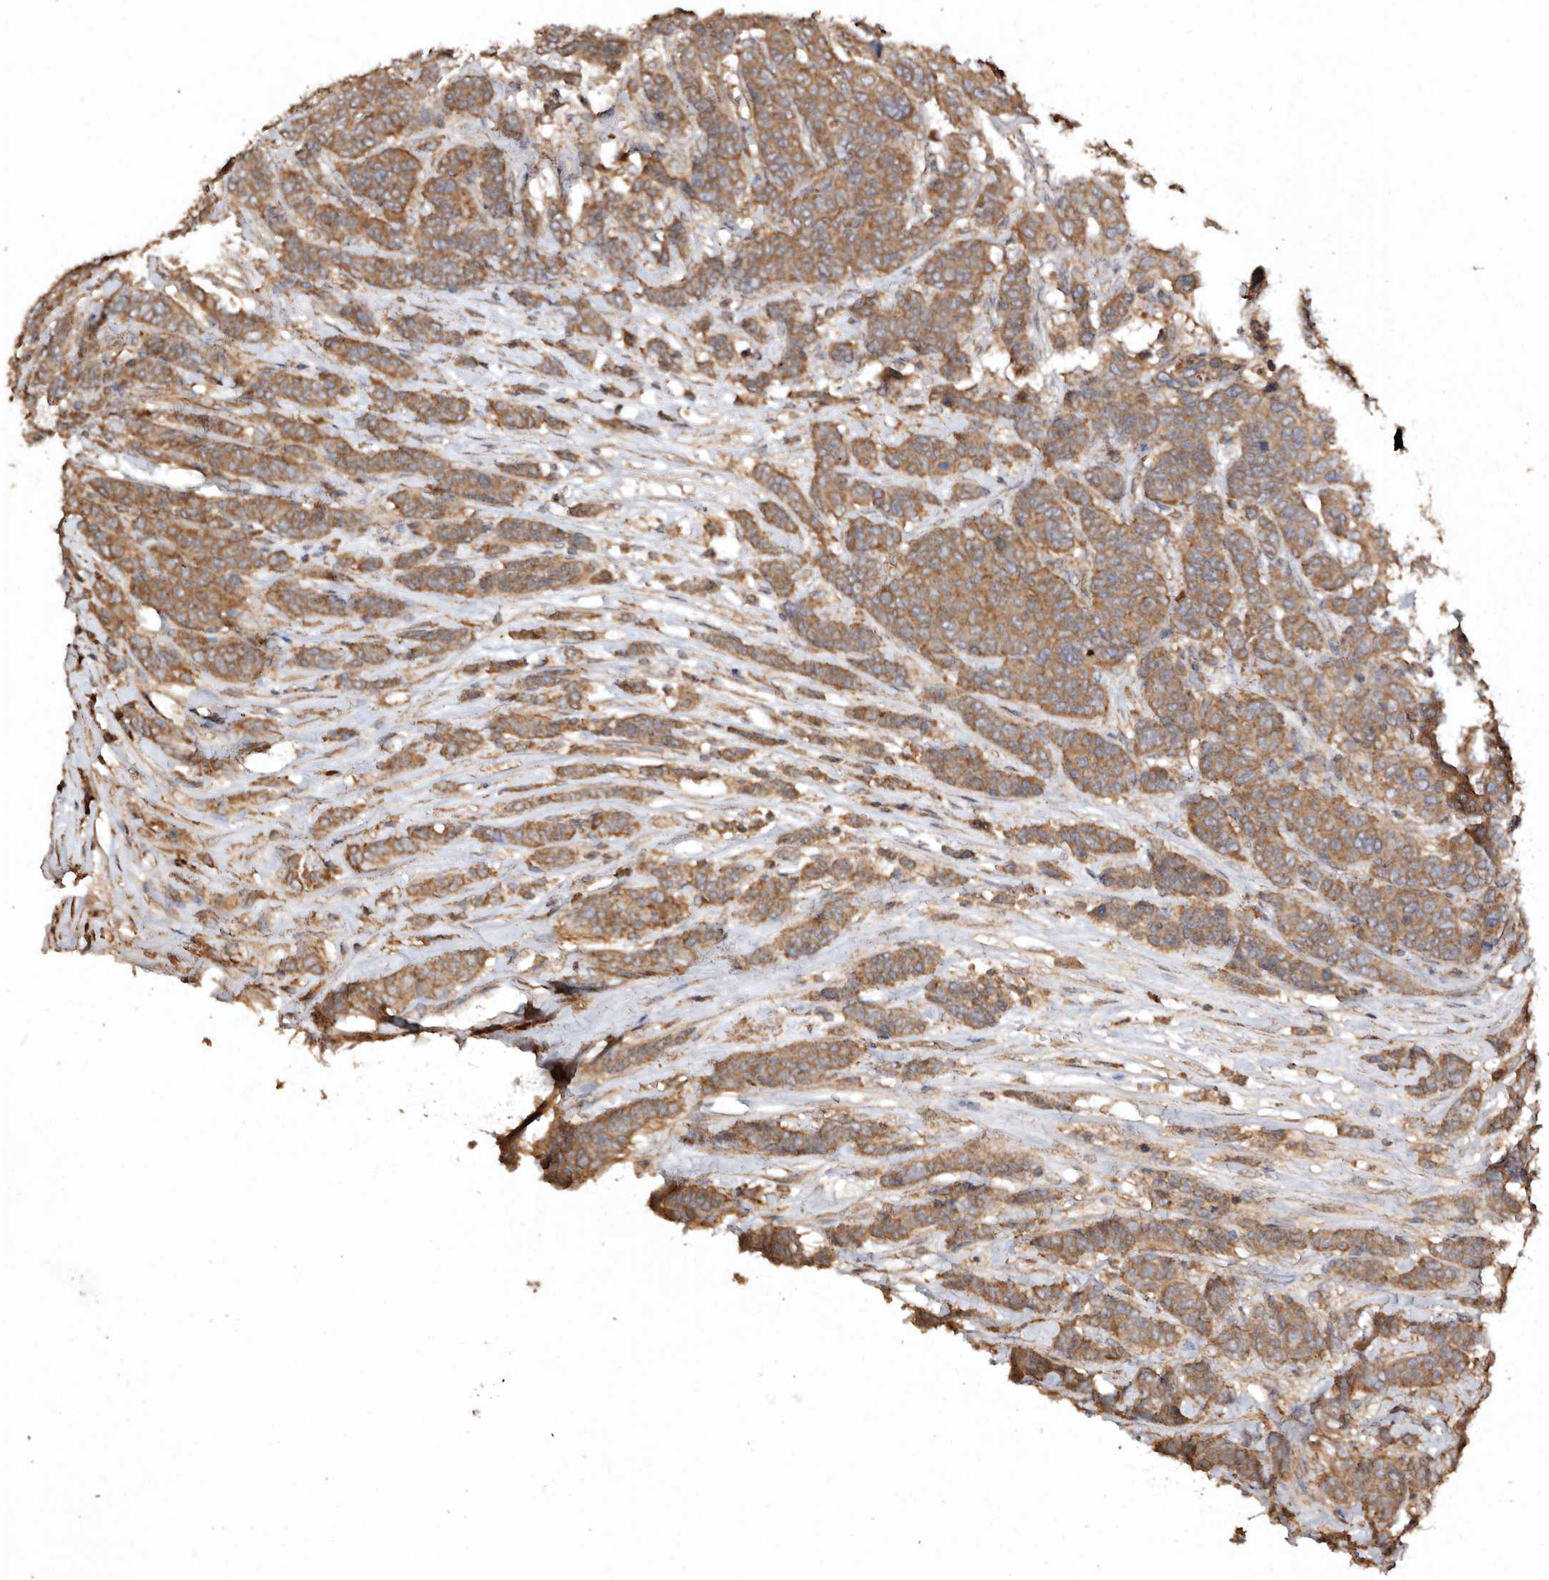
{"staining": {"intensity": "moderate", "quantity": ">75%", "location": "cytoplasmic/membranous"}, "tissue": "breast cancer", "cell_type": "Tumor cells", "image_type": "cancer", "snomed": [{"axis": "morphology", "description": "Duct carcinoma"}, {"axis": "topography", "description": "Breast"}], "caption": "Protein expression analysis of human breast intraductal carcinoma reveals moderate cytoplasmic/membranous staining in approximately >75% of tumor cells. (DAB IHC with brightfield microscopy, high magnification).", "gene": "FARS2", "patient": {"sex": "female", "age": 37}}